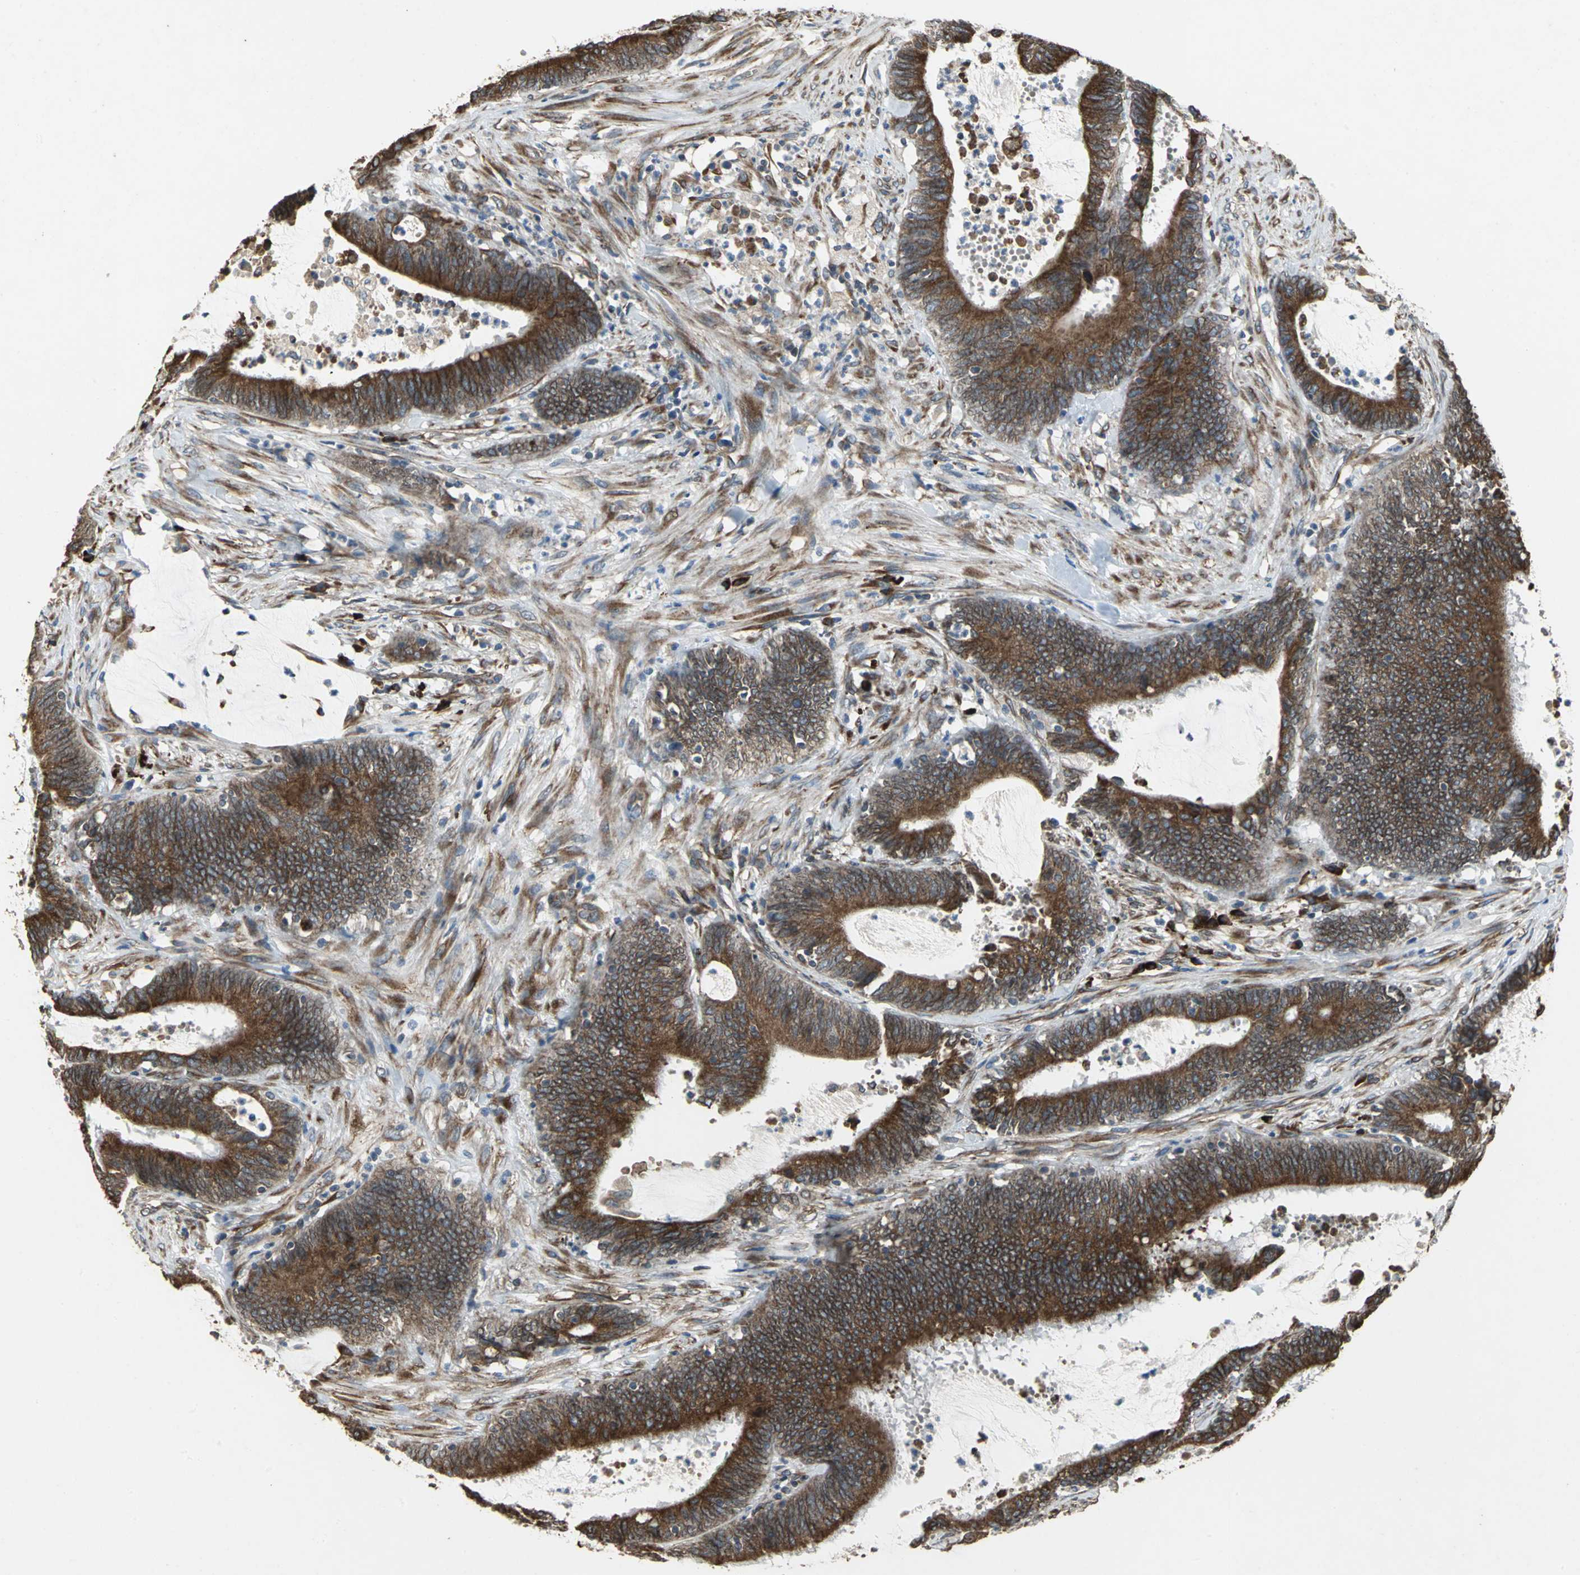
{"staining": {"intensity": "strong", "quantity": ">75%", "location": "cytoplasmic/membranous"}, "tissue": "colorectal cancer", "cell_type": "Tumor cells", "image_type": "cancer", "snomed": [{"axis": "morphology", "description": "Adenocarcinoma, NOS"}, {"axis": "topography", "description": "Rectum"}], "caption": "This photomicrograph demonstrates colorectal cancer (adenocarcinoma) stained with immunohistochemistry (IHC) to label a protein in brown. The cytoplasmic/membranous of tumor cells show strong positivity for the protein. Nuclei are counter-stained blue.", "gene": "SYVN1", "patient": {"sex": "female", "age": 66}}